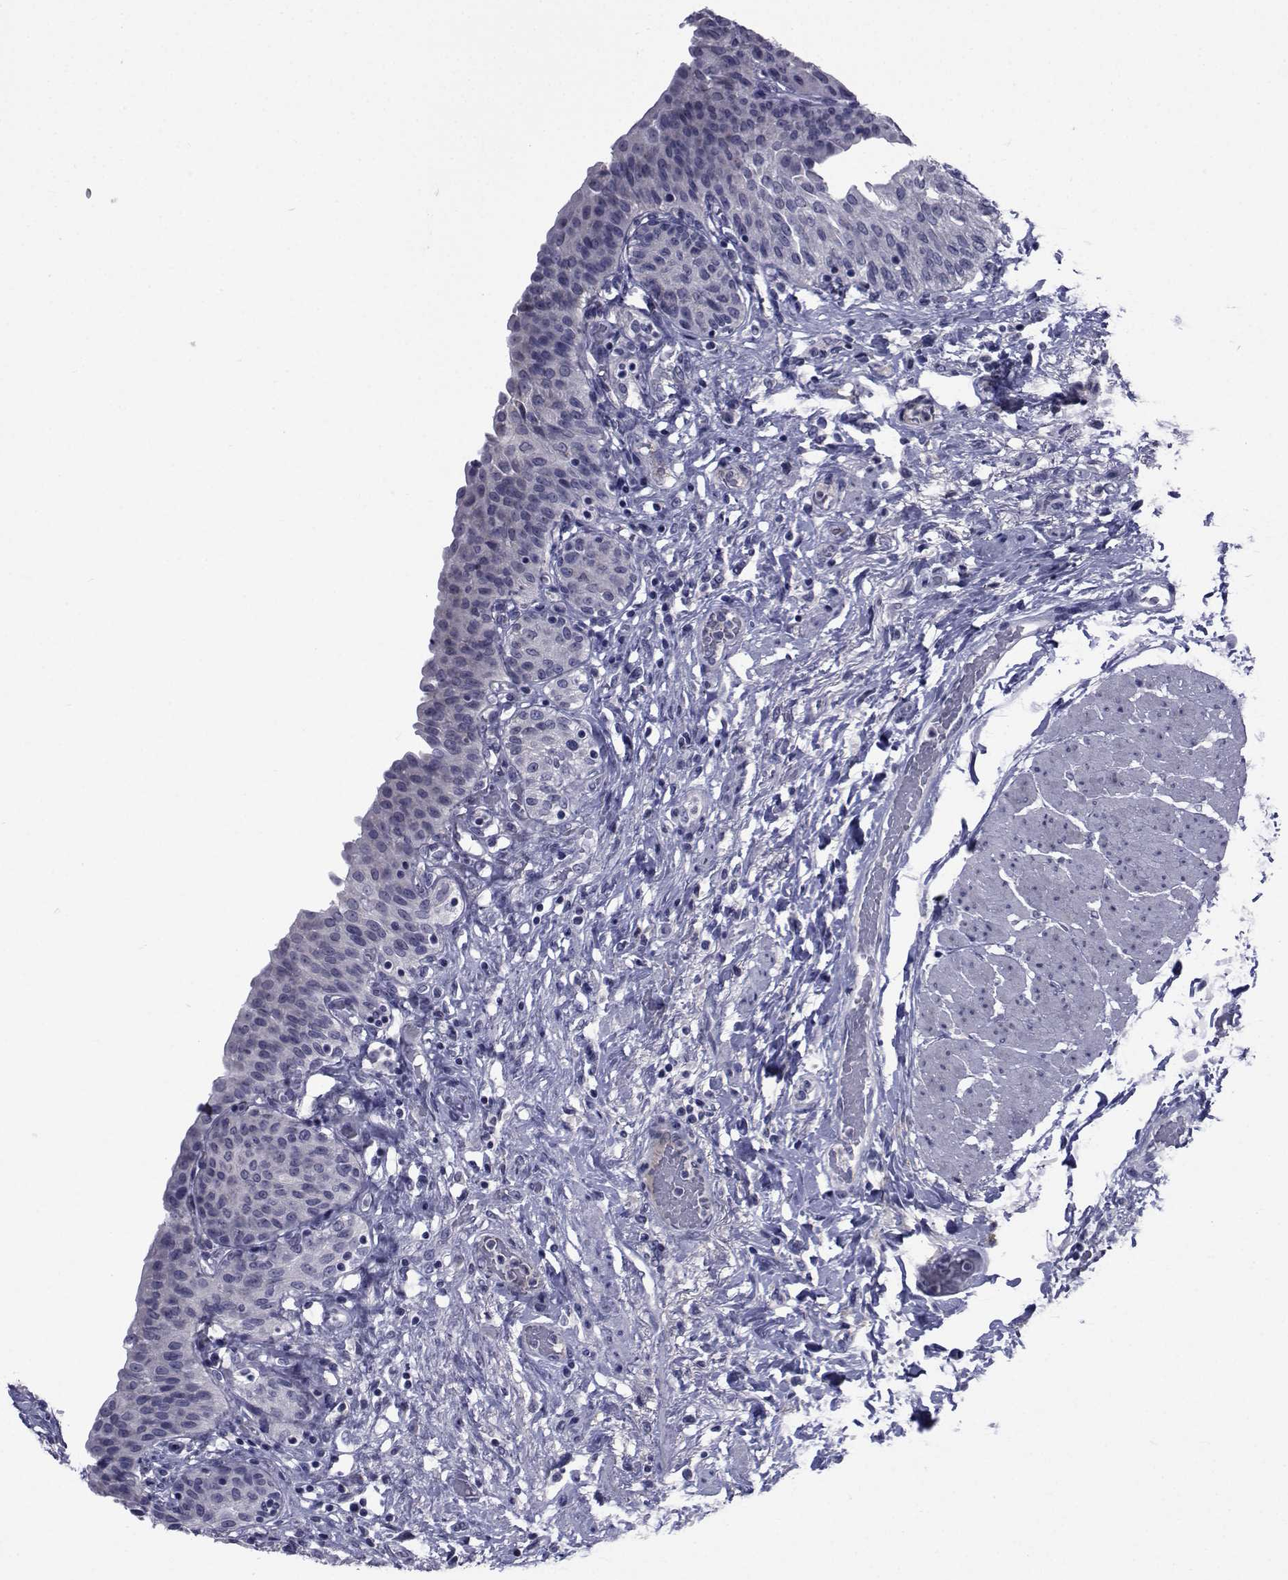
{"staining": {"intensity": "negative", "quantity": "none", "location": "none"}, "tissue": "urinary bladder", "cell_type": "Urothelial cells", "image_type": "normal", "snomed": [{"axis": "morphology", "description": "Normal tissue, NOS"}, {"axis": "morphology", "description": "Metaplasia, NOS"}, {"axis": "topography", "description": "Urinary bladder"}], "caption": "Immunohistochemical staining of unremarkable human urinary bladder exhibits no significant positivity in urothelial cells.", "gene": "SEMA5B", "patient": {"sex": "male", "age": 68}}